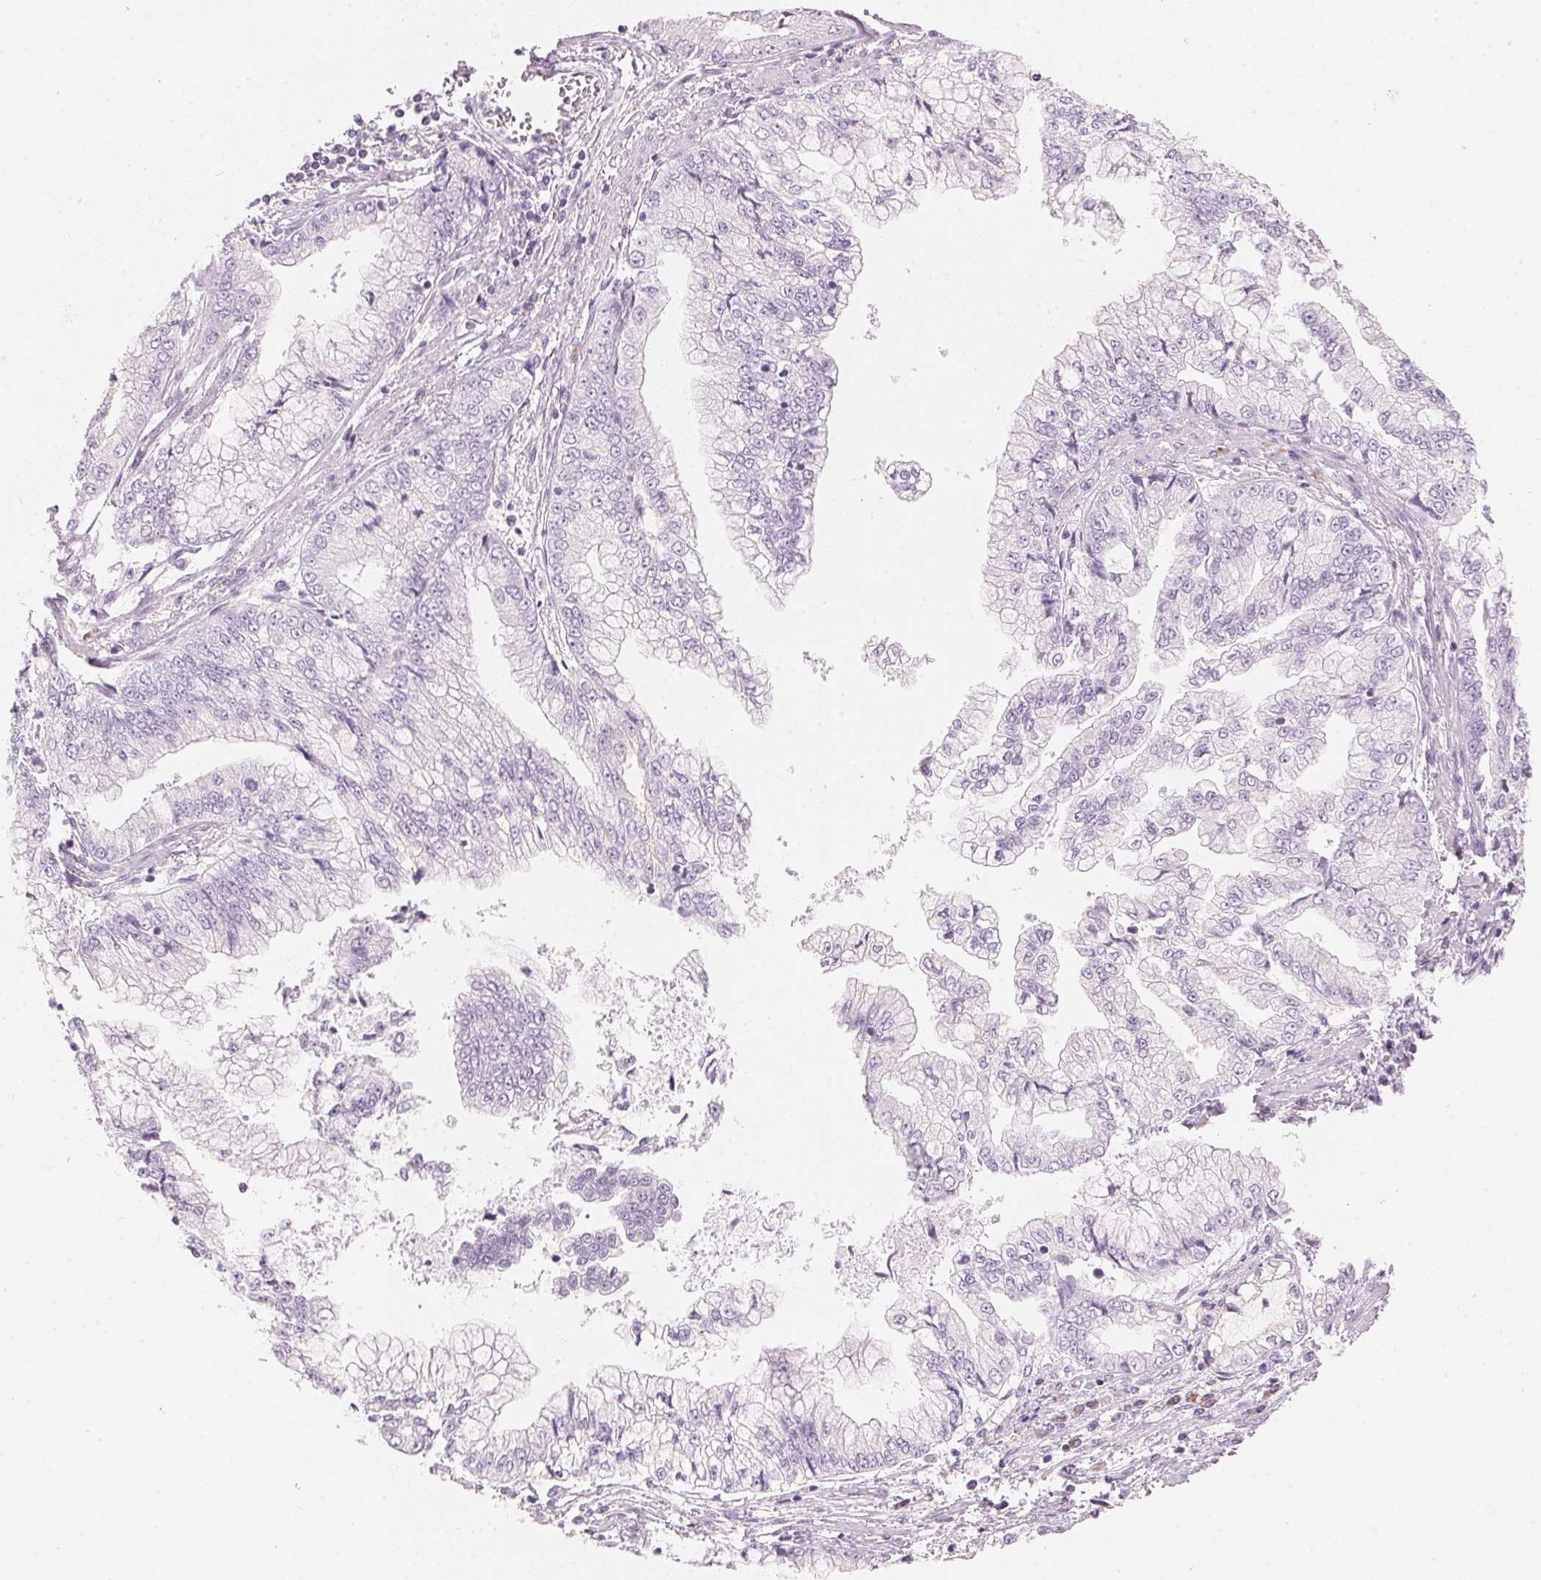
{"staining": {"intensity": "negative", "quantity": "none", "location": "none"}, "tissue": "stomach cancer", "cell_type": "Tumor cells", "image_type": "cancer", "snomed": [{"axis": "morphology", "description": "Adenocarcinoma, NOS"}, {"axis": "topography", "description": "Stomach, upper"}], "caption": "Tumor cells are negative for brown protein staining in adenocarcinoma (stomach).", "gene": "HOXB13", "patient": {"sex": "female", "age": 74}}